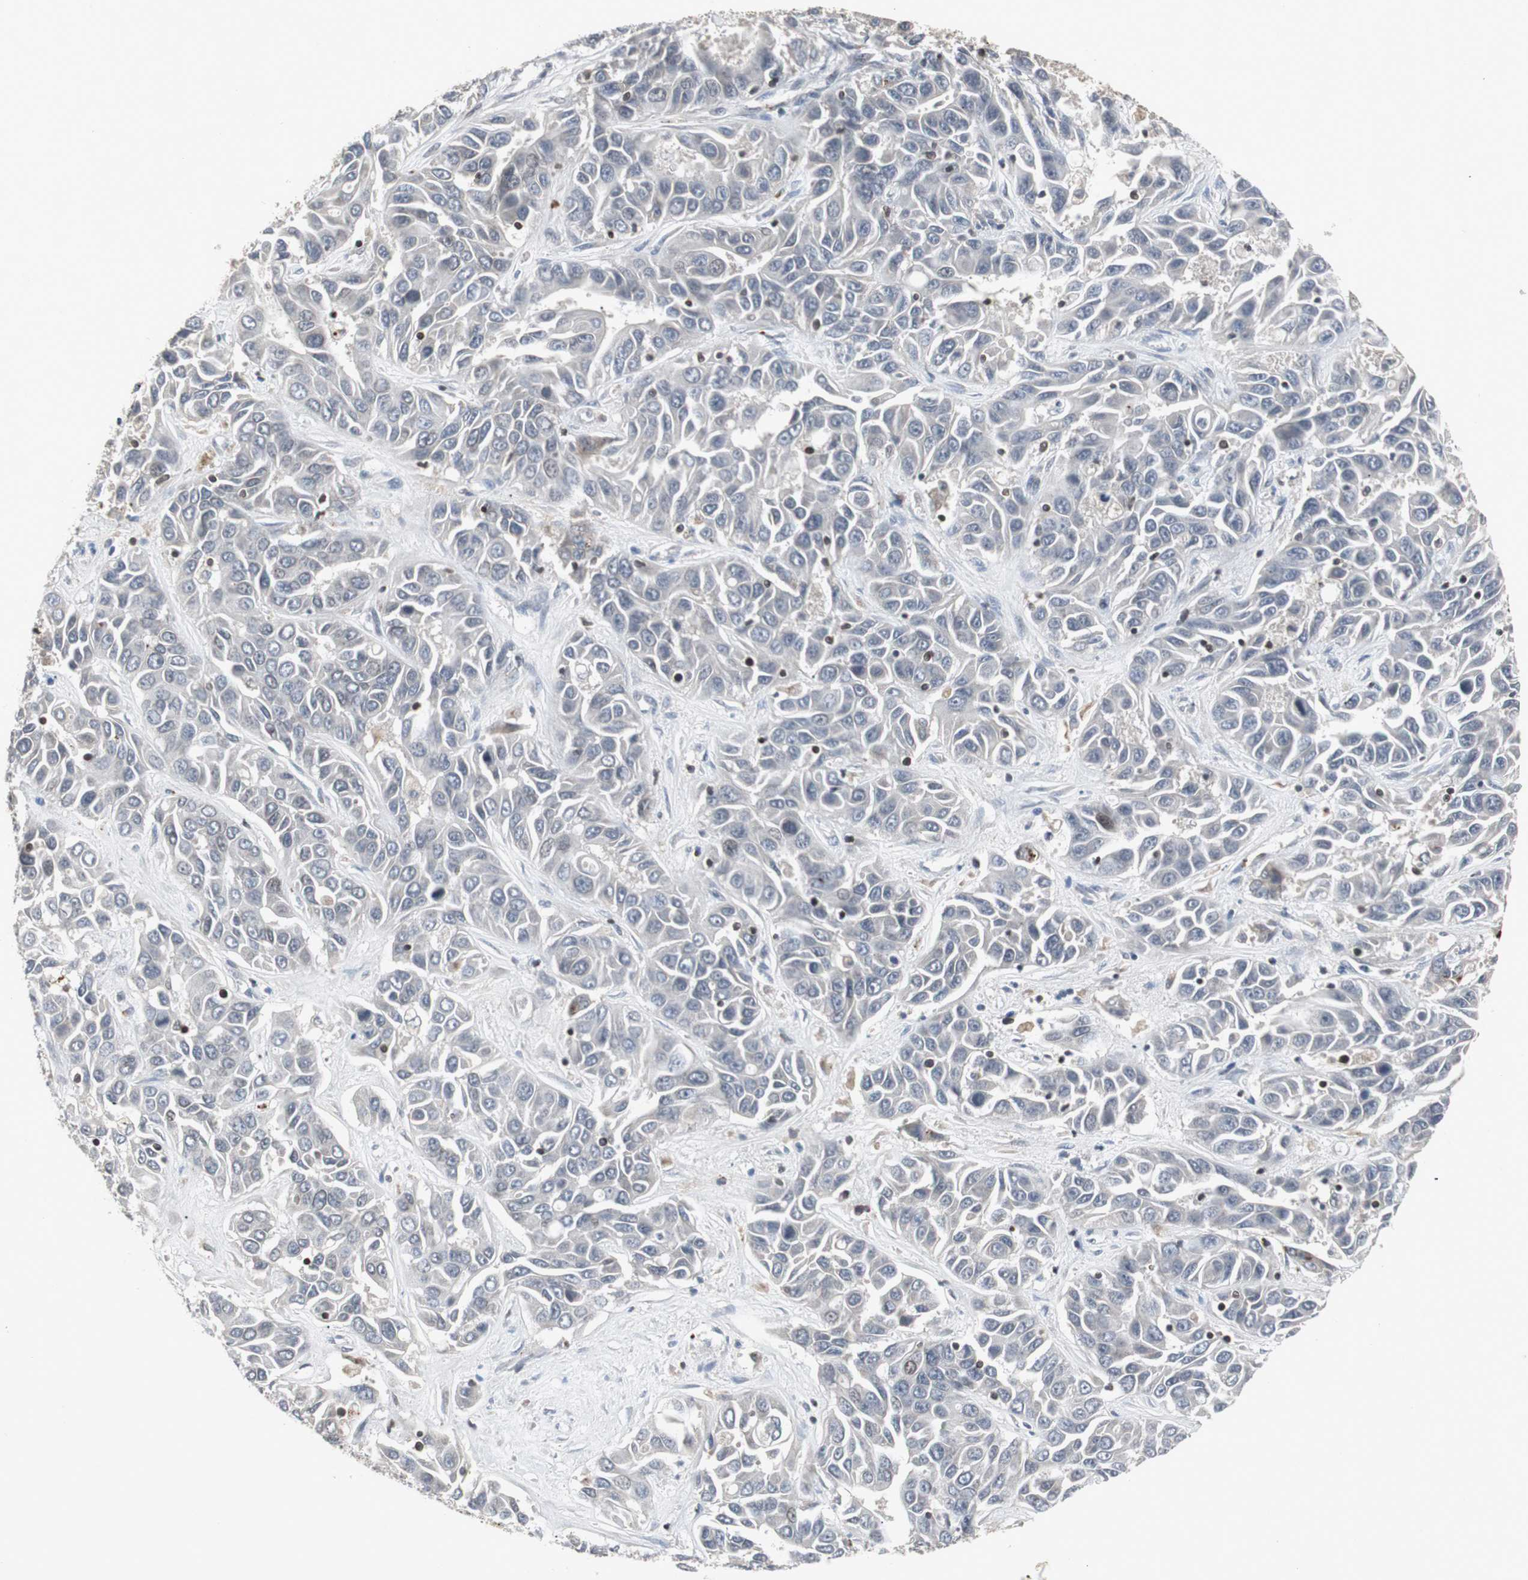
{"staining": {"intensity": "negative", "quantity": "none", "location": "none"}, "tissue": "liver cancer", "cell_type": "Tumor cells", "image_type": "cancer", "snomed": [{"axis": "morphology", "description": "Cholangiocarcinoma"}, {"axis": "topography", "description": "Liver"}], "caption": "DAB (3,3'-diaminobenzidine) immunohistochemical staining of human liver cancer (cholangiocarcinoma) demonstrates no significant staining in tumor cells.", "gene": "ZNF396", "patient": {"sex": "female", "age": 52}}